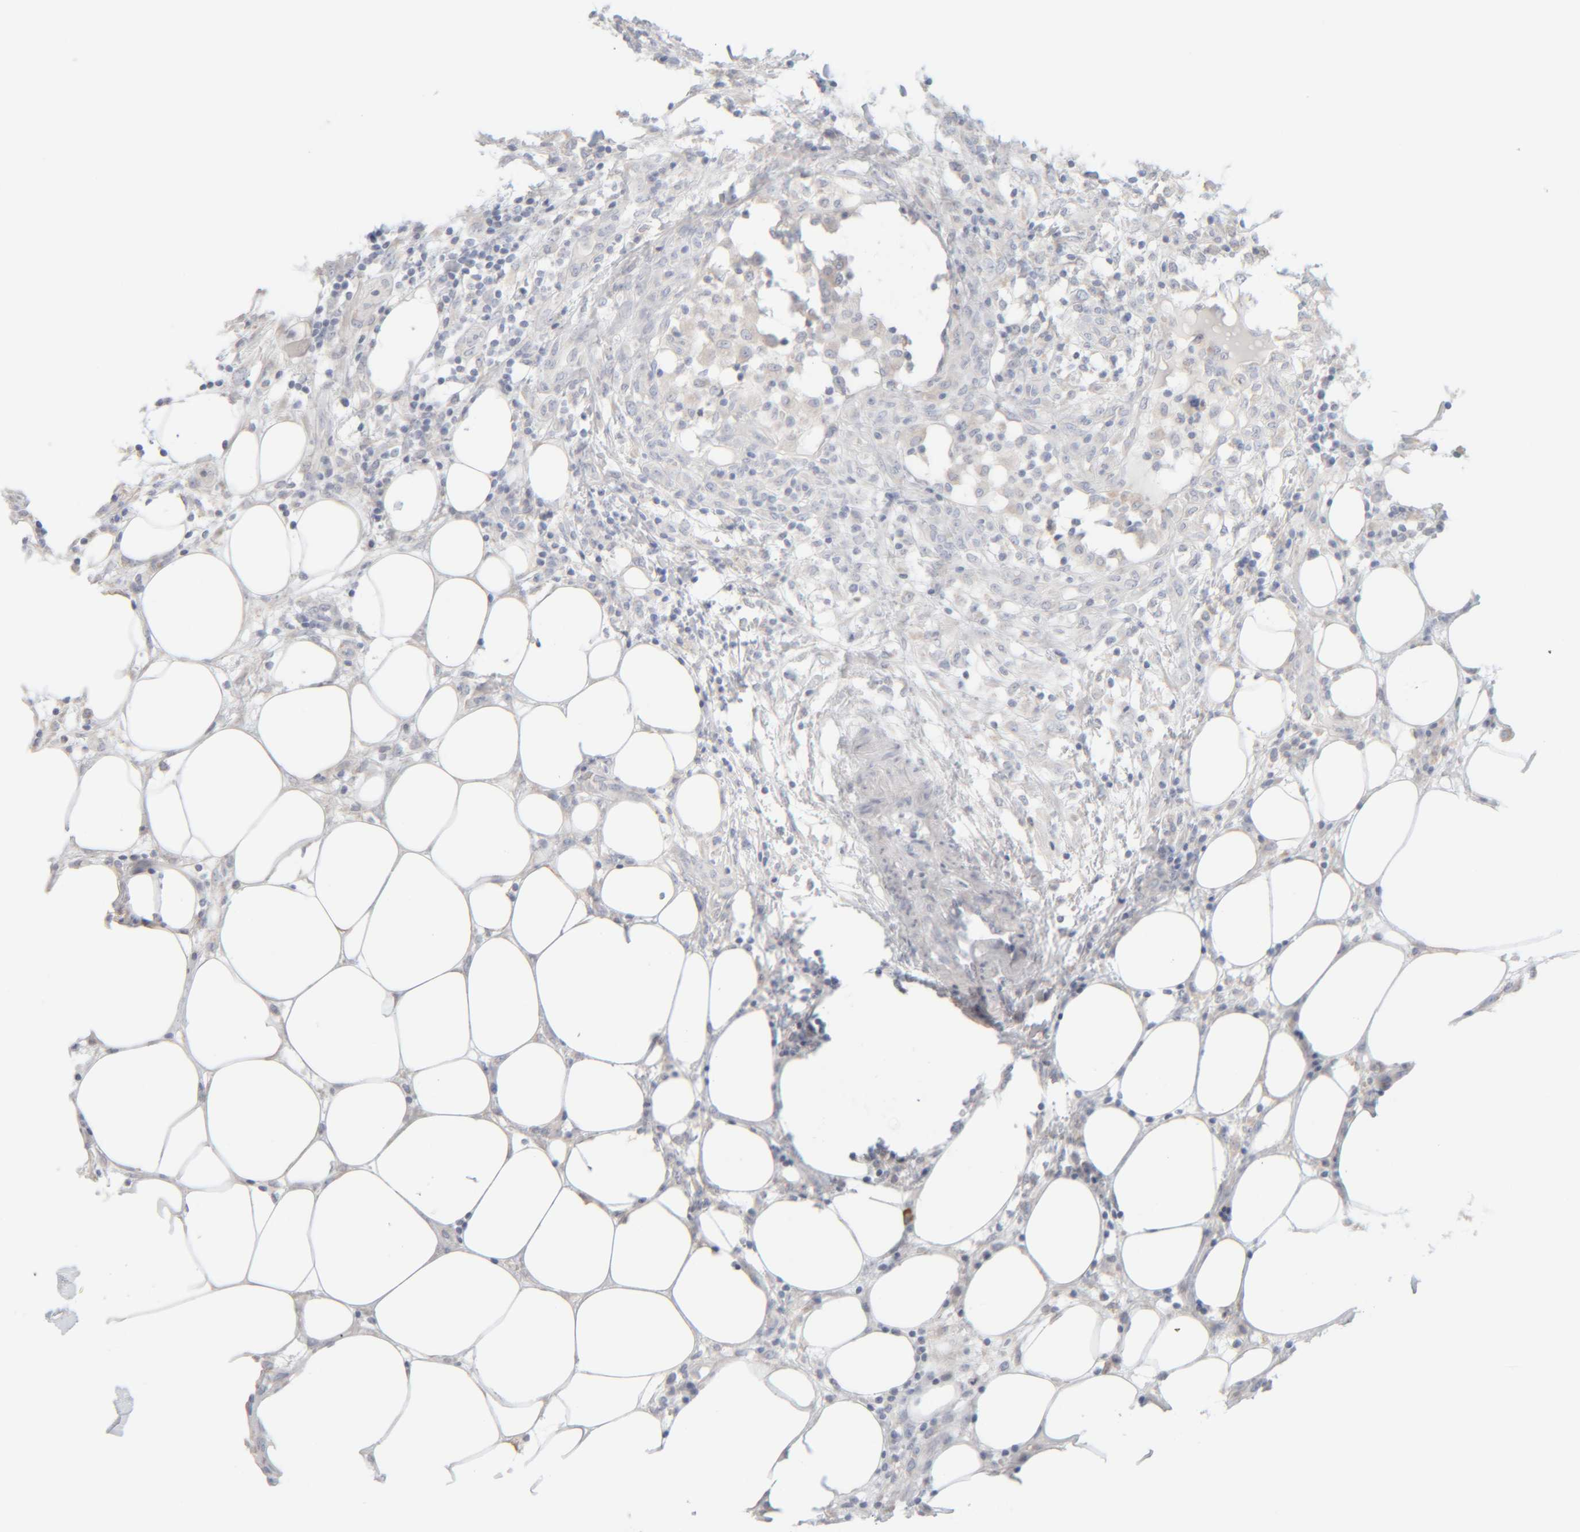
{"staining": {"intensity": "negative", "quantity": "none", "location": "none"}, "tissue": "breast cancer", "cell_type": "Tumor cells", "image_type": "cancer", "snomed": [{"axis": "morphology", "description": "Duct carcinoma"}, {"axis": "topography", "description": "Breast"}], "caption": "Breast cancer was stained to show a protein in brown. There is no significant expression in tumor cells.", "gene": "RIDA", "patient": {"sex": "female", "age": 37}}